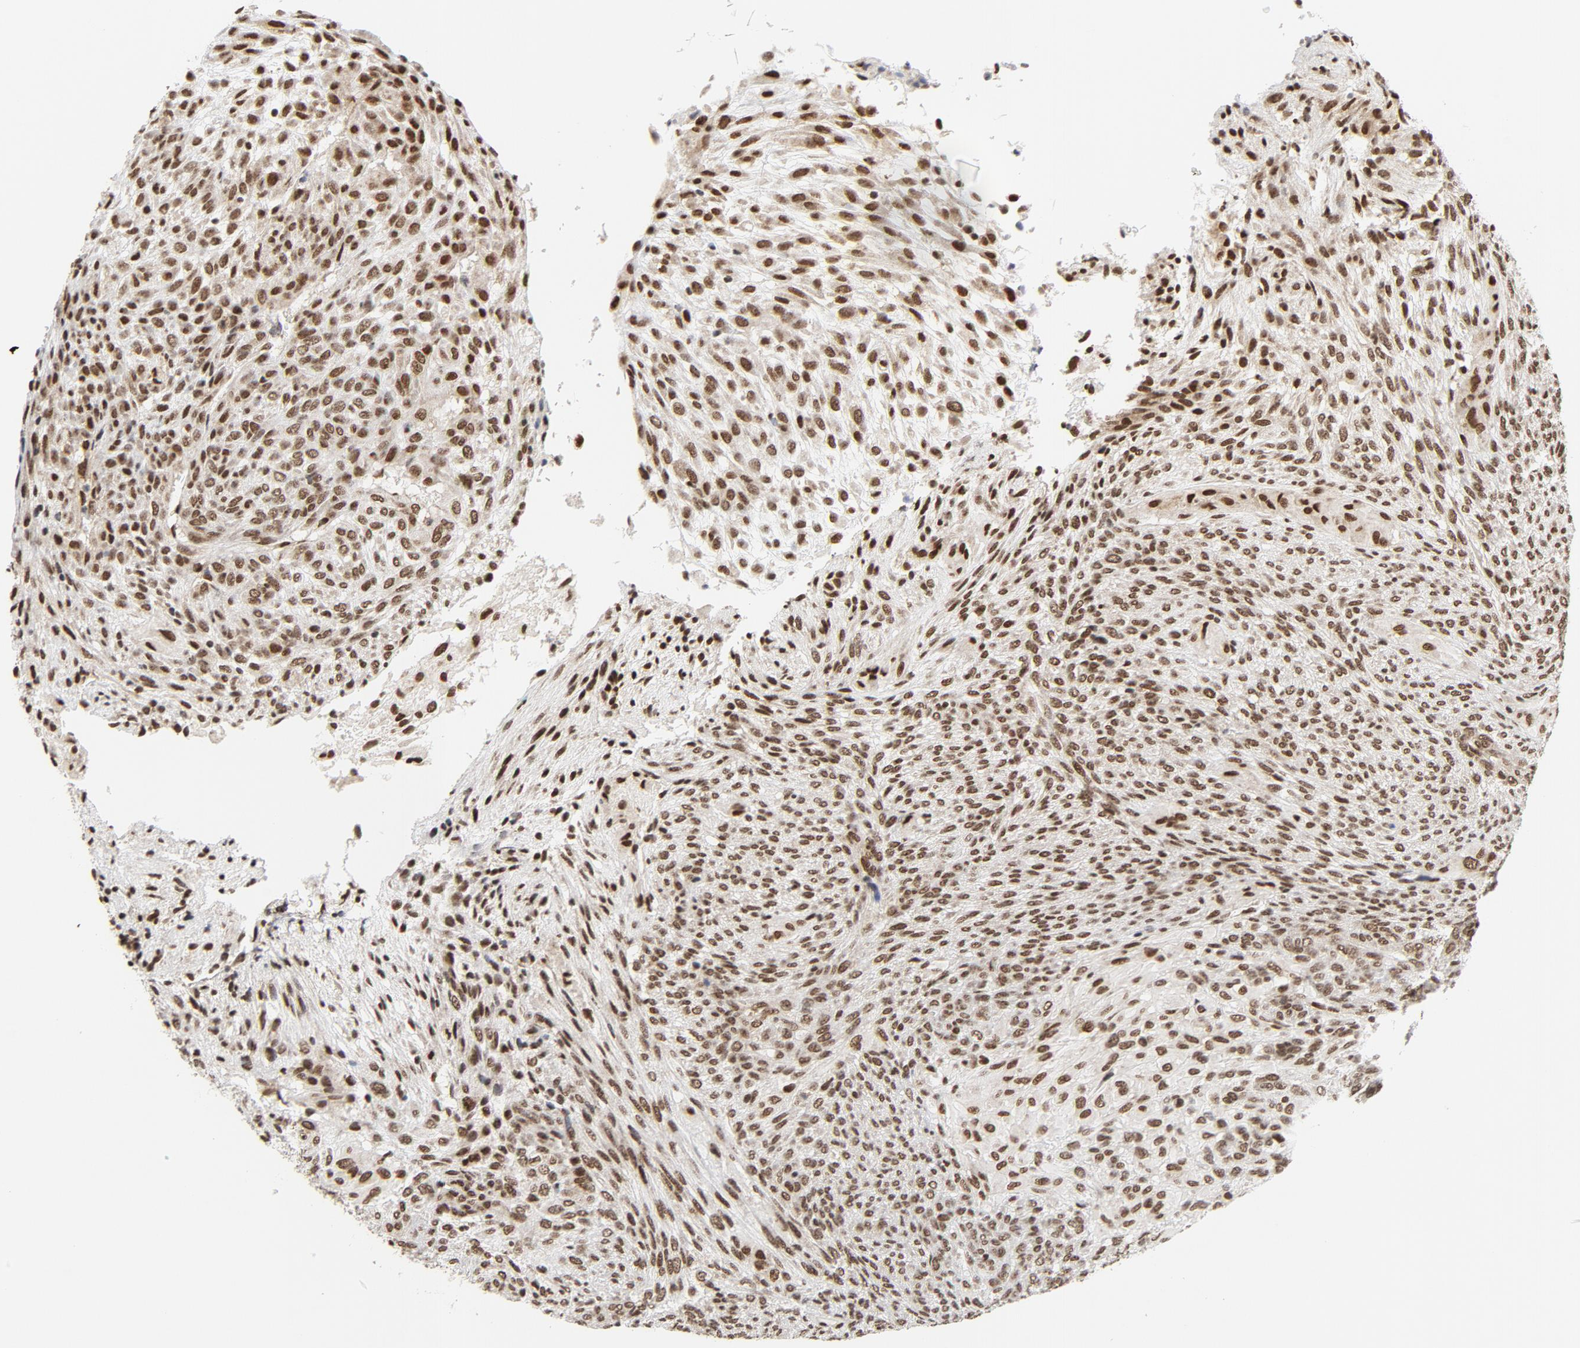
{"staining": {"intensity": "strong", "quantity": ">75%", "location": "nuclear"}, "tissue": "glioma", "cell_type": "Tumor cells", "image_type": "cancer", "snomed": [{"axis": "morphology", "description": "Glioma, malignant, High grade"}, {"axis": "topography", "description": "Cerebral cortex"}], "caption": "Strong nuclear positivity for a protein is present in about >75% of tumor cells of high-grade glioma (malignant) using immunohistochemistry (IHC).", "gene": "ERCC1", "patient": {"sex": "female", "age": 55}}